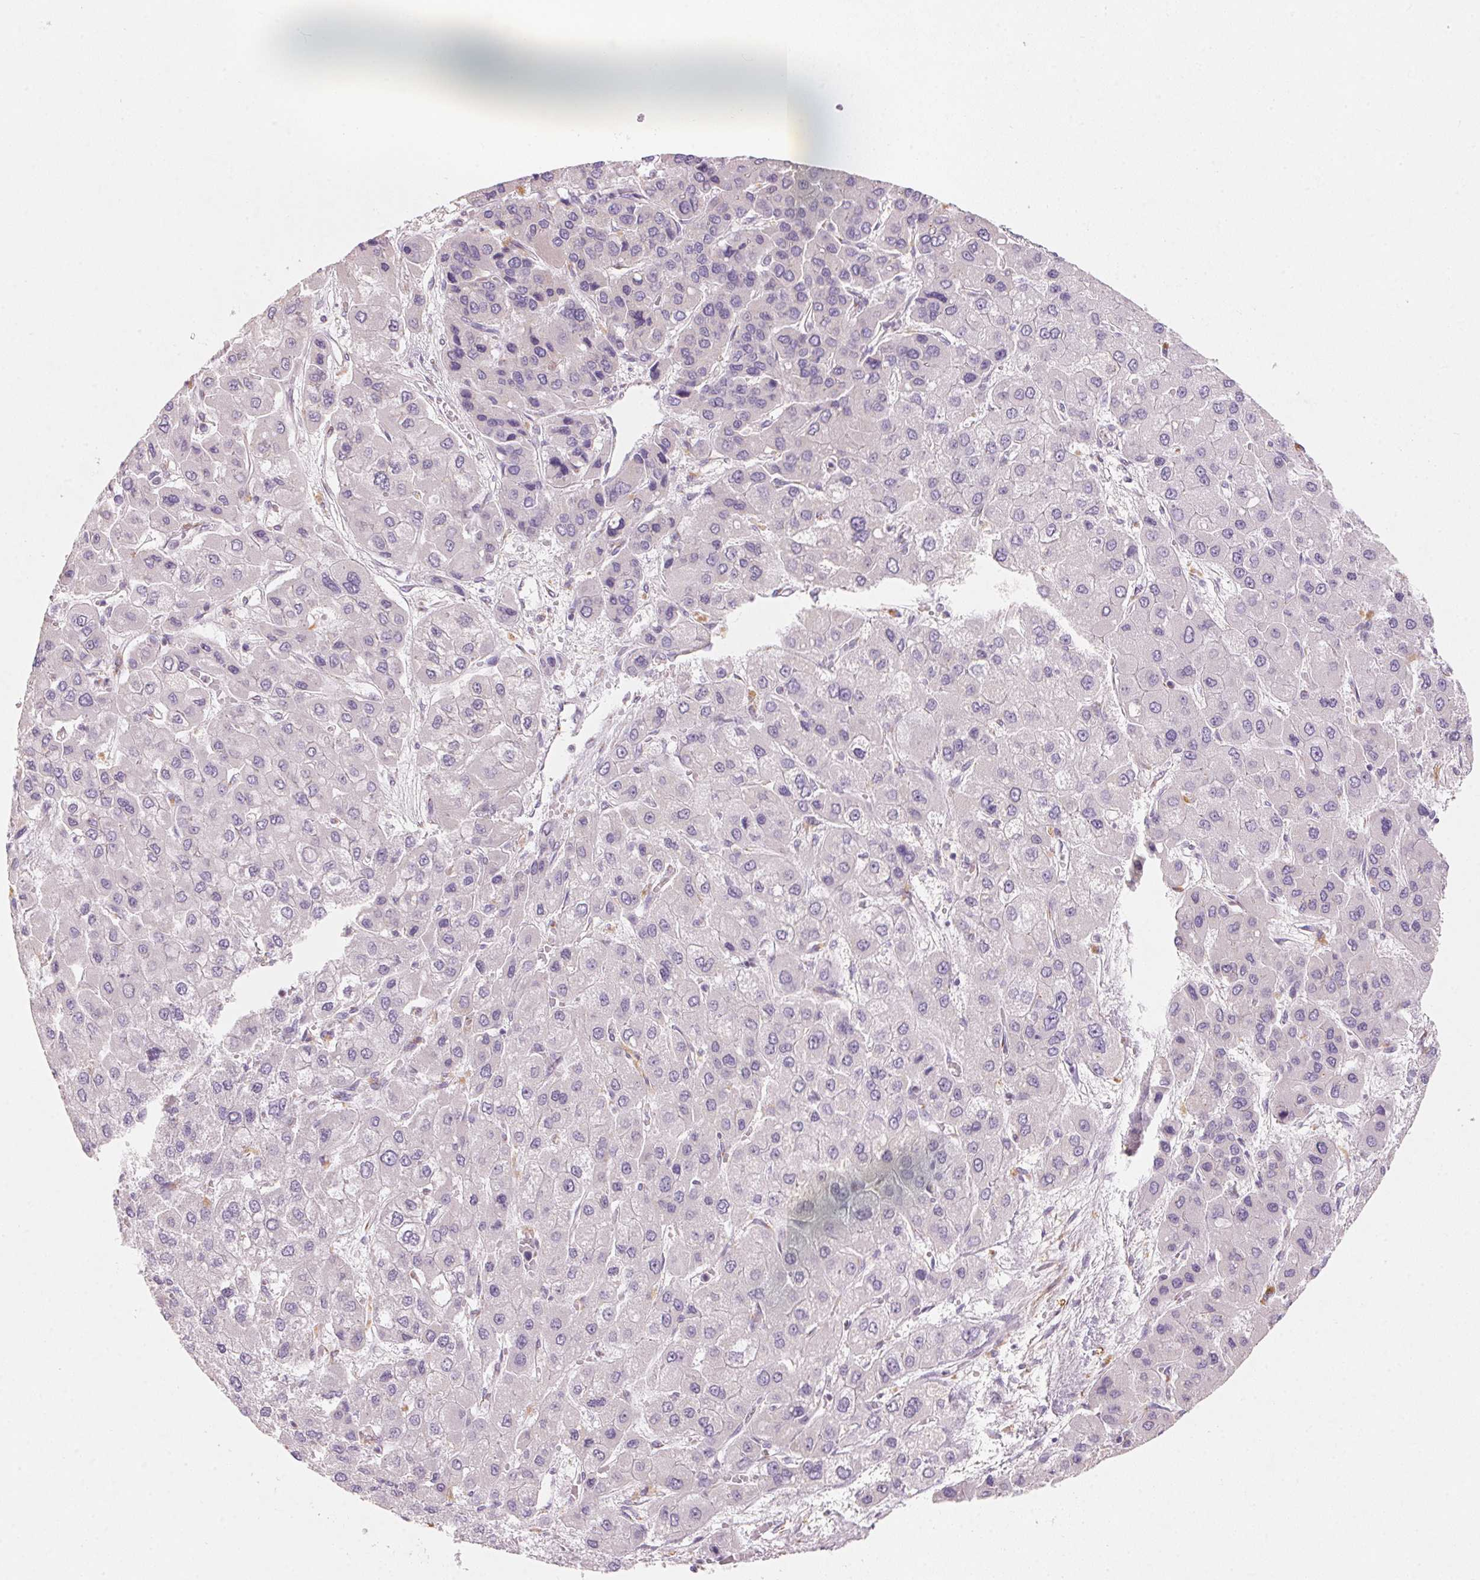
{"staining": {"intensity": "negative", "quantity": "none", "location": "none"}, "tissue": "liver cancer", "cell_type": "Tumor cells", "image_type": "cancer", "snomed": [{"axis": "morphology", "description": "Carcinoma, Hepatocellular, NOS"}, {"axis": "topography", "description": "Liver"}], "caption": "Micrograph shows no protein staining in tumor cells of hepatocellular carcinoma (liver) tissue. (IHC, brightfield microscopy, high magnification).", "gene": "DRAM2", "patient": {"sex": "female", "age": 41}}